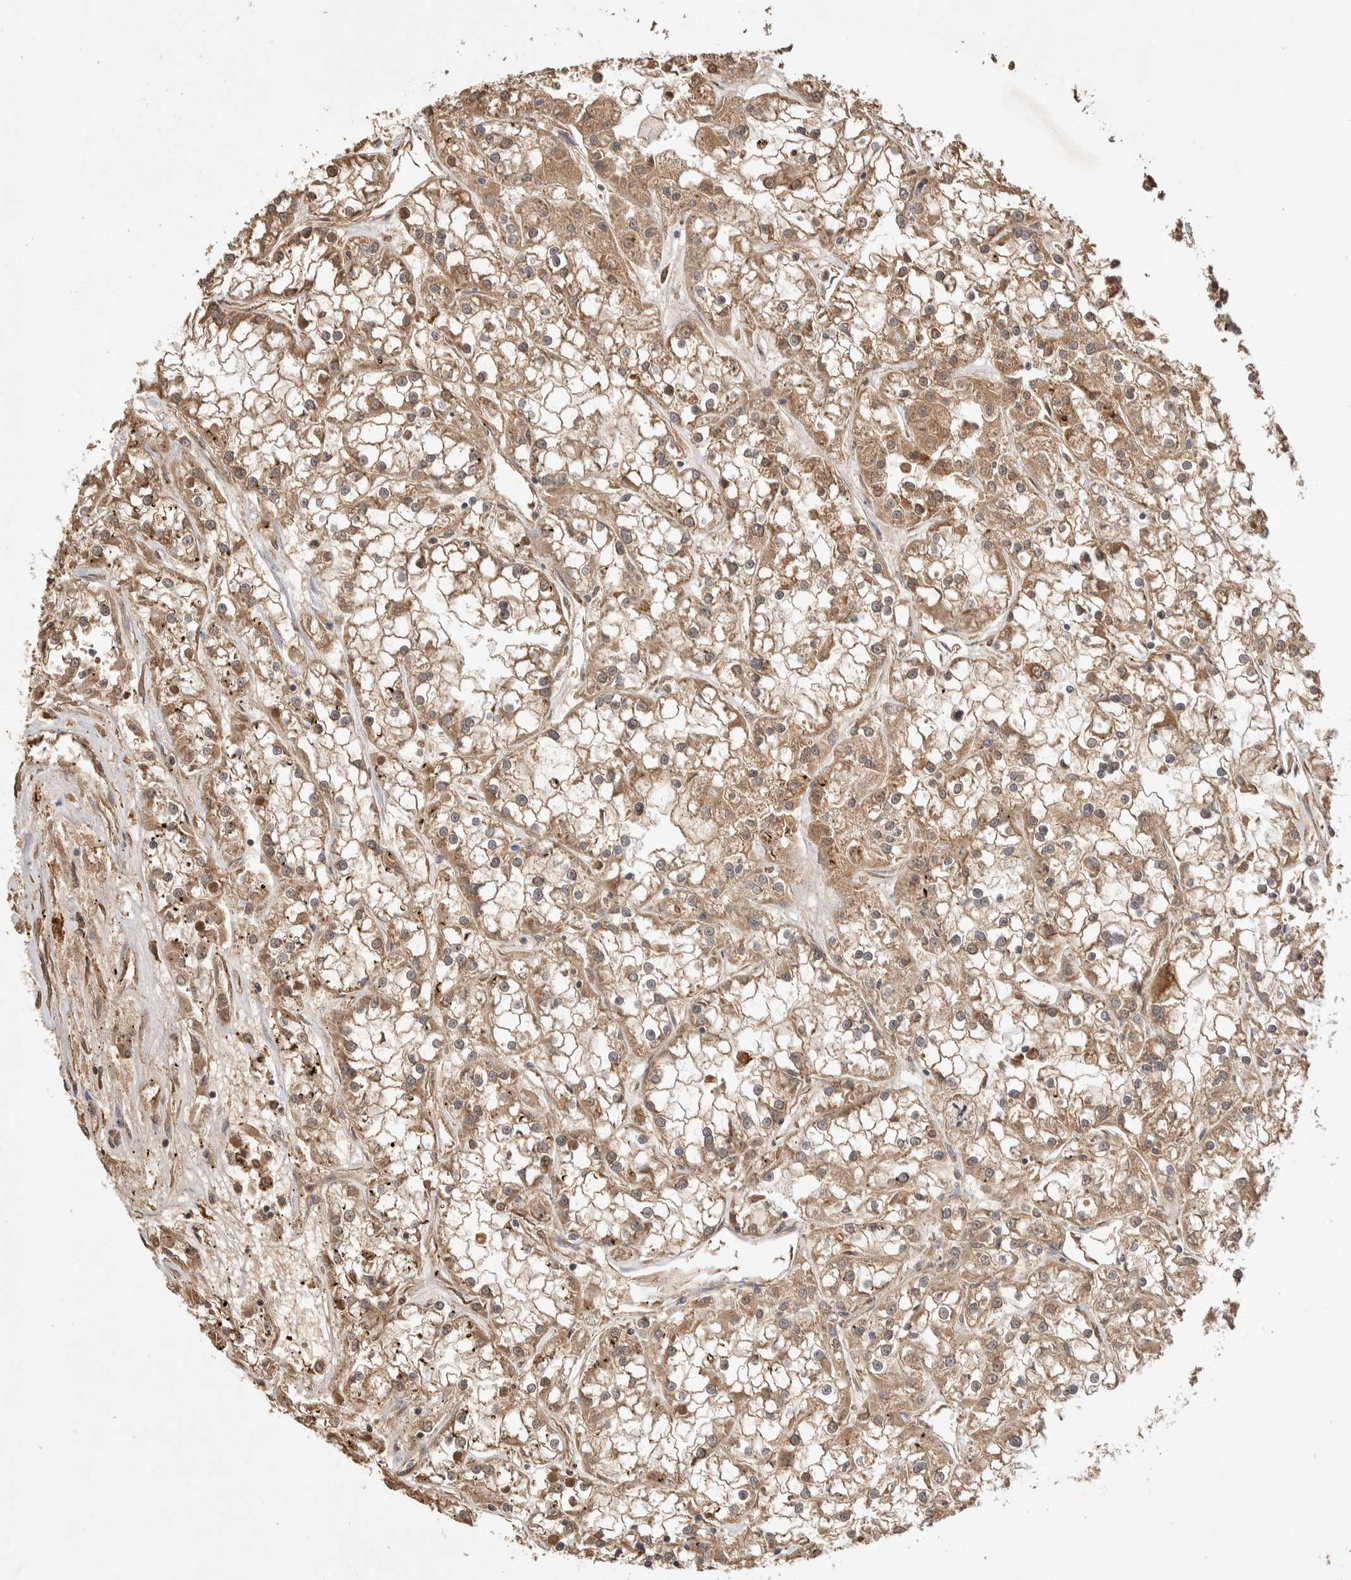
{"staining": {"intensity": "moderate", "quantity": ">75%", "location": "cytoplasmic/membranous"}, "tissue": "renal cancer", "cell_type": "Tumor cells", "image_type": "cancer", "snomed": [{"axis": "morphology", "description": "Adenocarcinoma, NOS"}, {"axis": "topography", "description": "Kidney"}], "caption": "Adenocarcinoma (renal) tissue shows moderate cytoplasmic/membranous staining in about >75% of tumor cells", "gene": "NSMAF", "patient": {"sex": "female", "age": 52}}